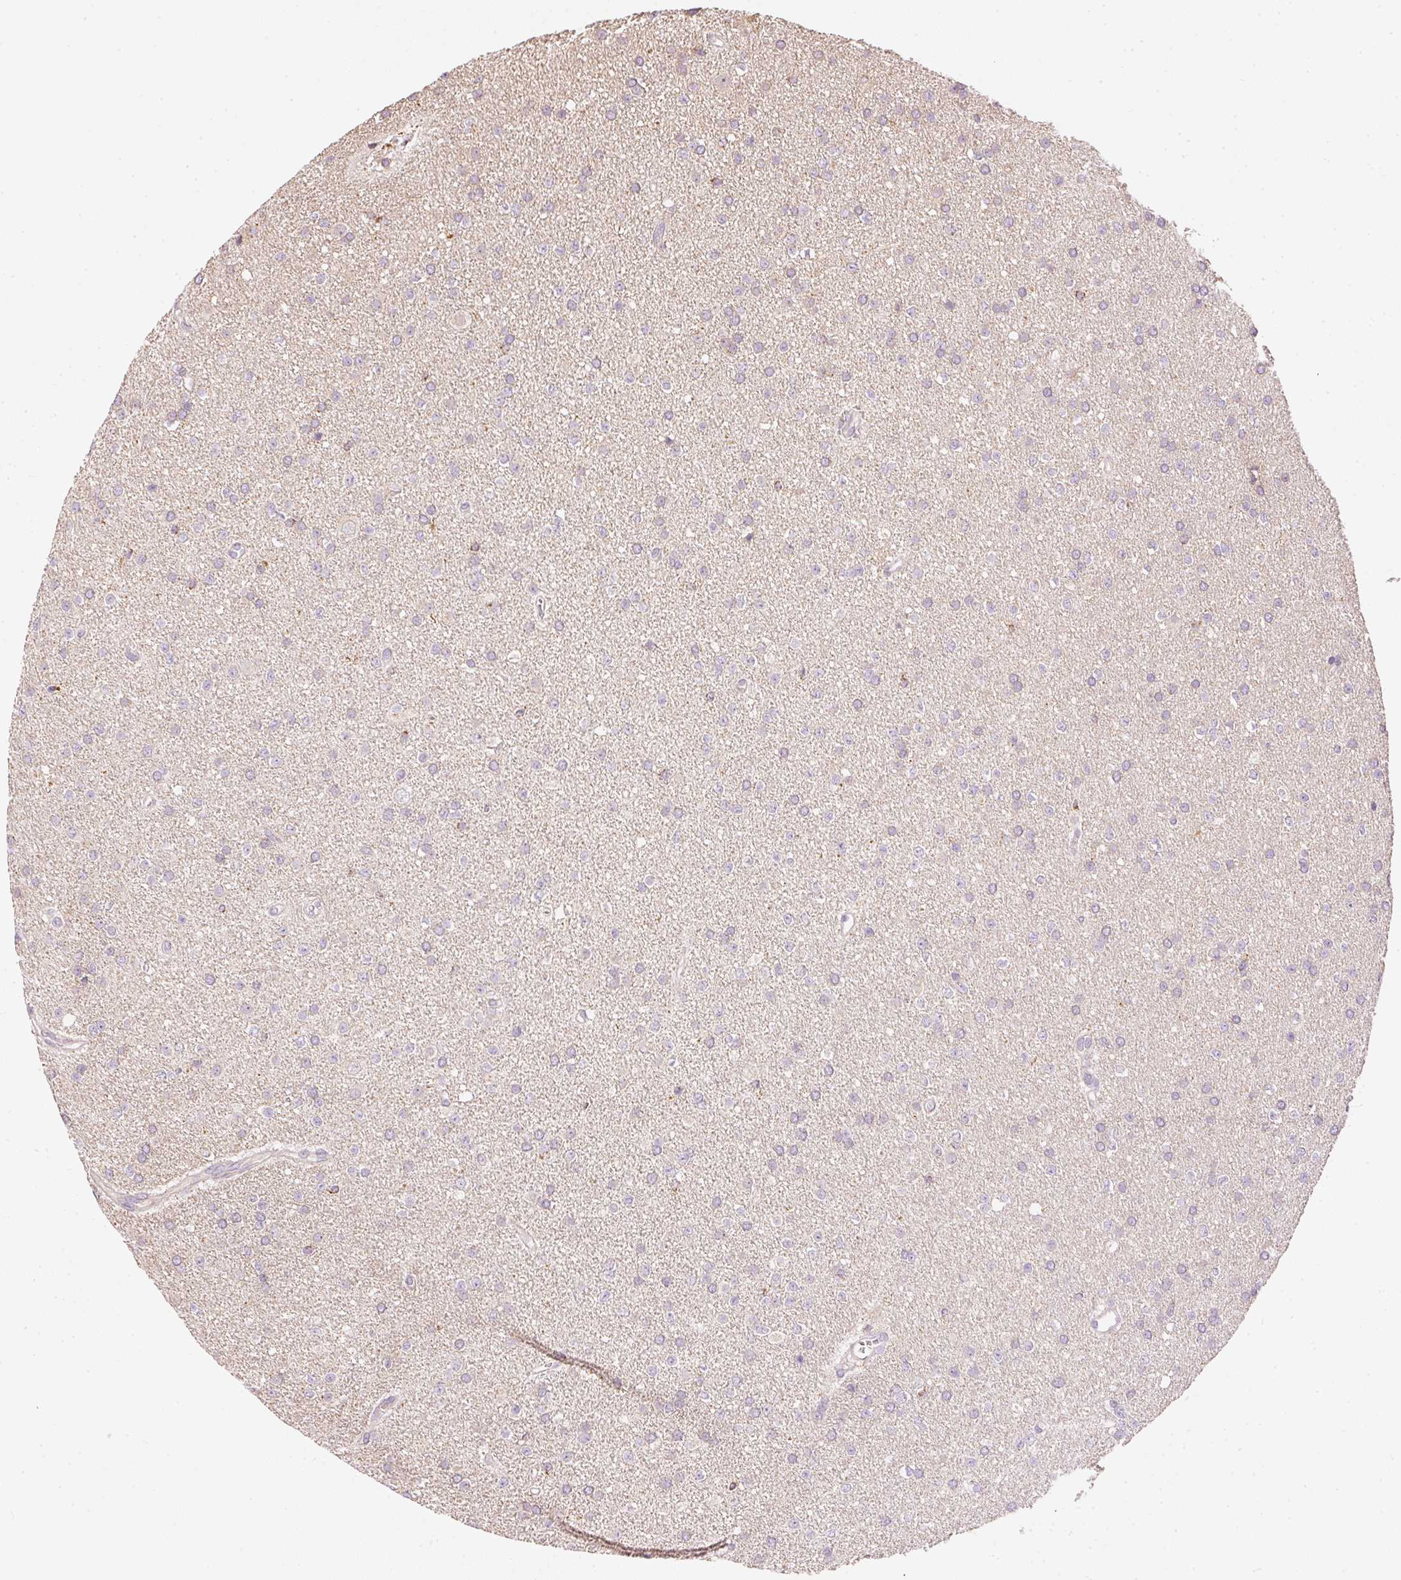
{"staining": {"intensity": "negative", "quantity": "none", "location": "none"}, "tissue": "glioma", "cell_type": "Tumor cells", "image_type": "cancer", "snomed": [{"axis": "morphology", "description": "Glioma, malignant, Low grade"}, {"axis": "topography", "description": "Brain"}], "caption": "Immunohistochemistry (IHC) image of malignant glioma (low-grade) stained for a protein (brown), which exhibits no staining in tumor cells.", "gene": "MTHFD1L", "patient": {"sex": "female", "age": 34}}